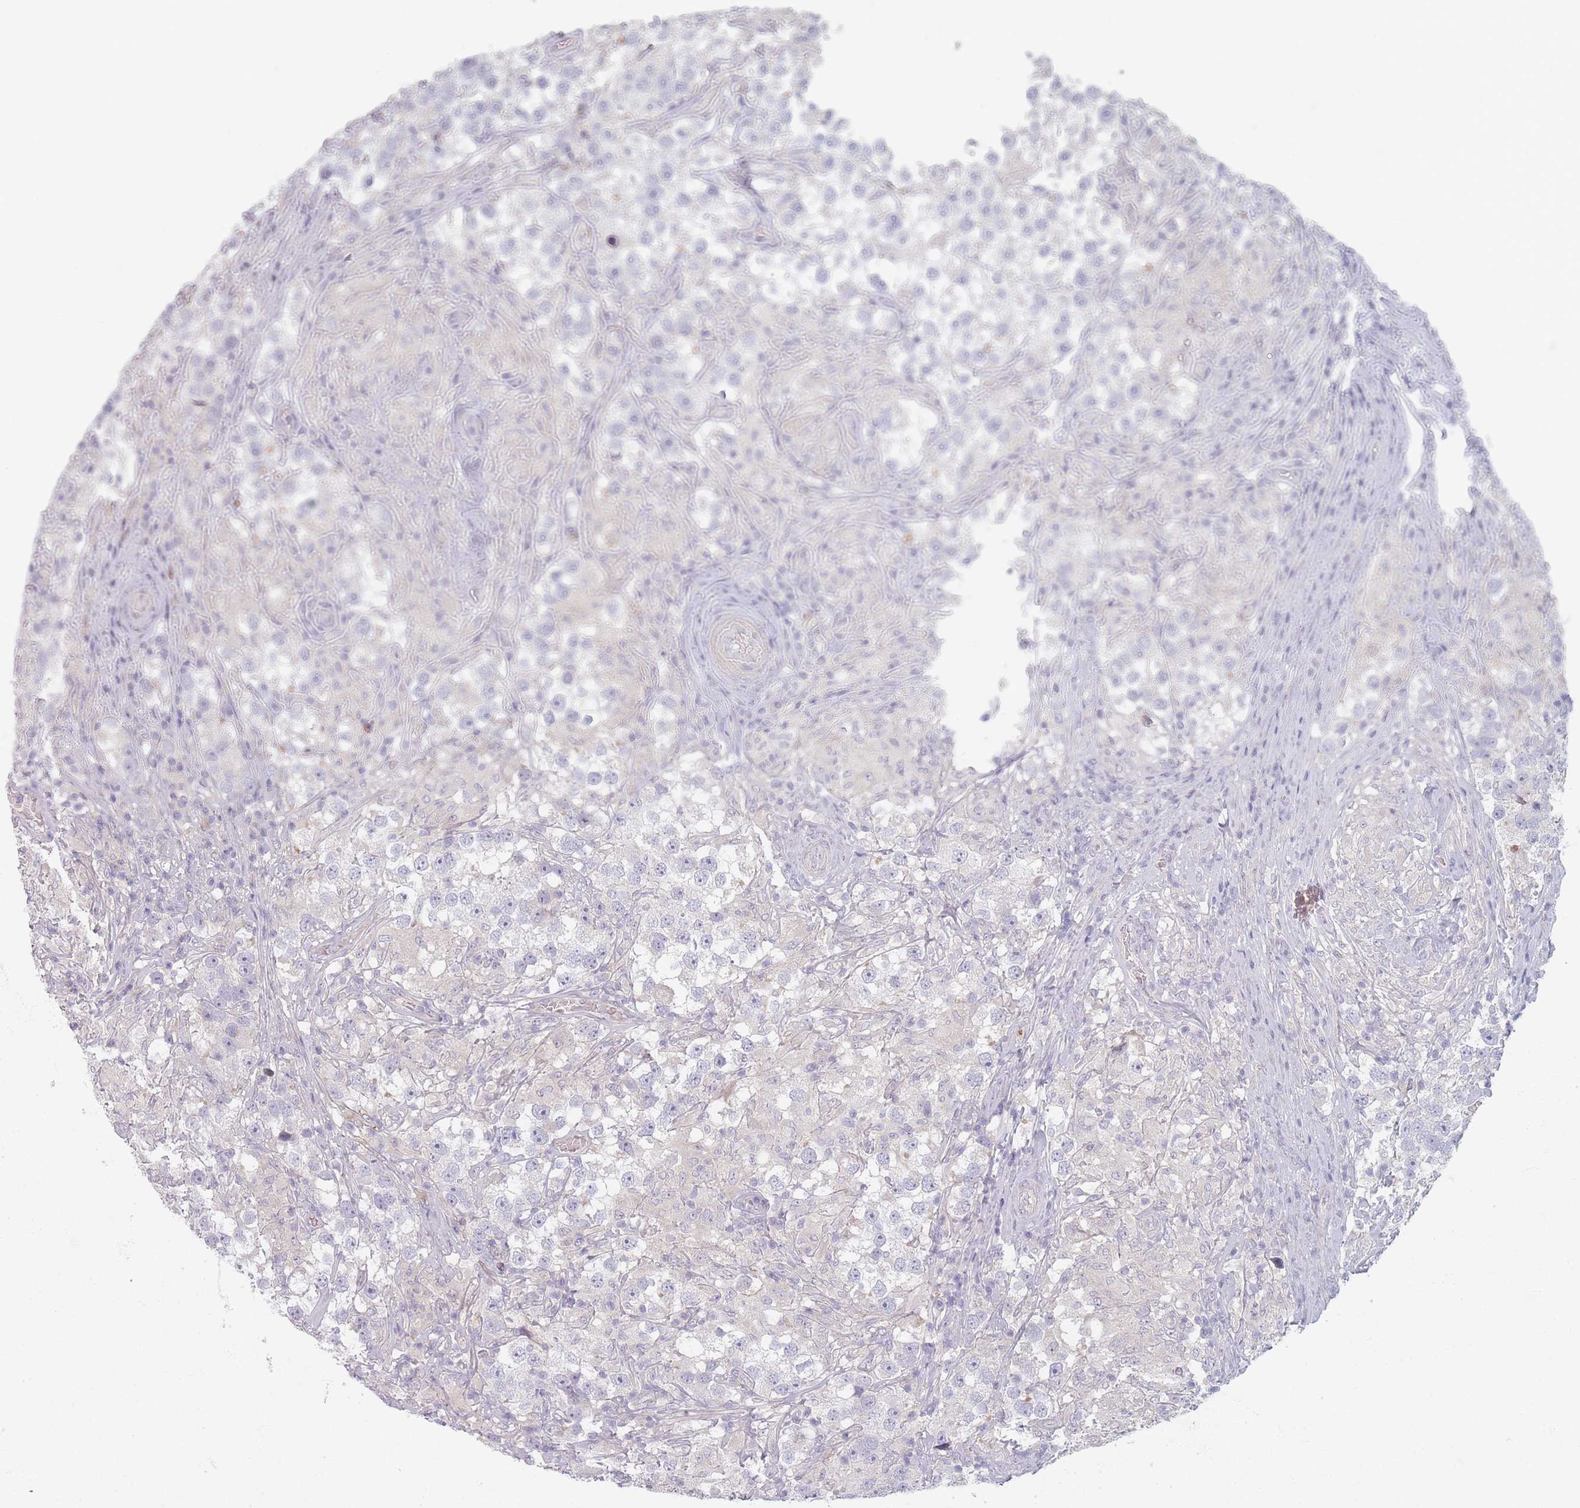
{"staining": {"intensity": "negative", "quantity": "none", "location": "none"}, "tissue": "testis cancer", "cell_type": "Tumor cells", "image_type": "cancer", "snomed": [{"axis": "morphology", "description": "Seminoma, NOS"}, {"axis": "topography", "description": "Testis"}], "caption": "A histopathology image of seminoma (testis) stained for a protein shows no brown staining in tumor cells.", "gene": "TMOD1", "patient": {"sex": "male", "age": 46}}